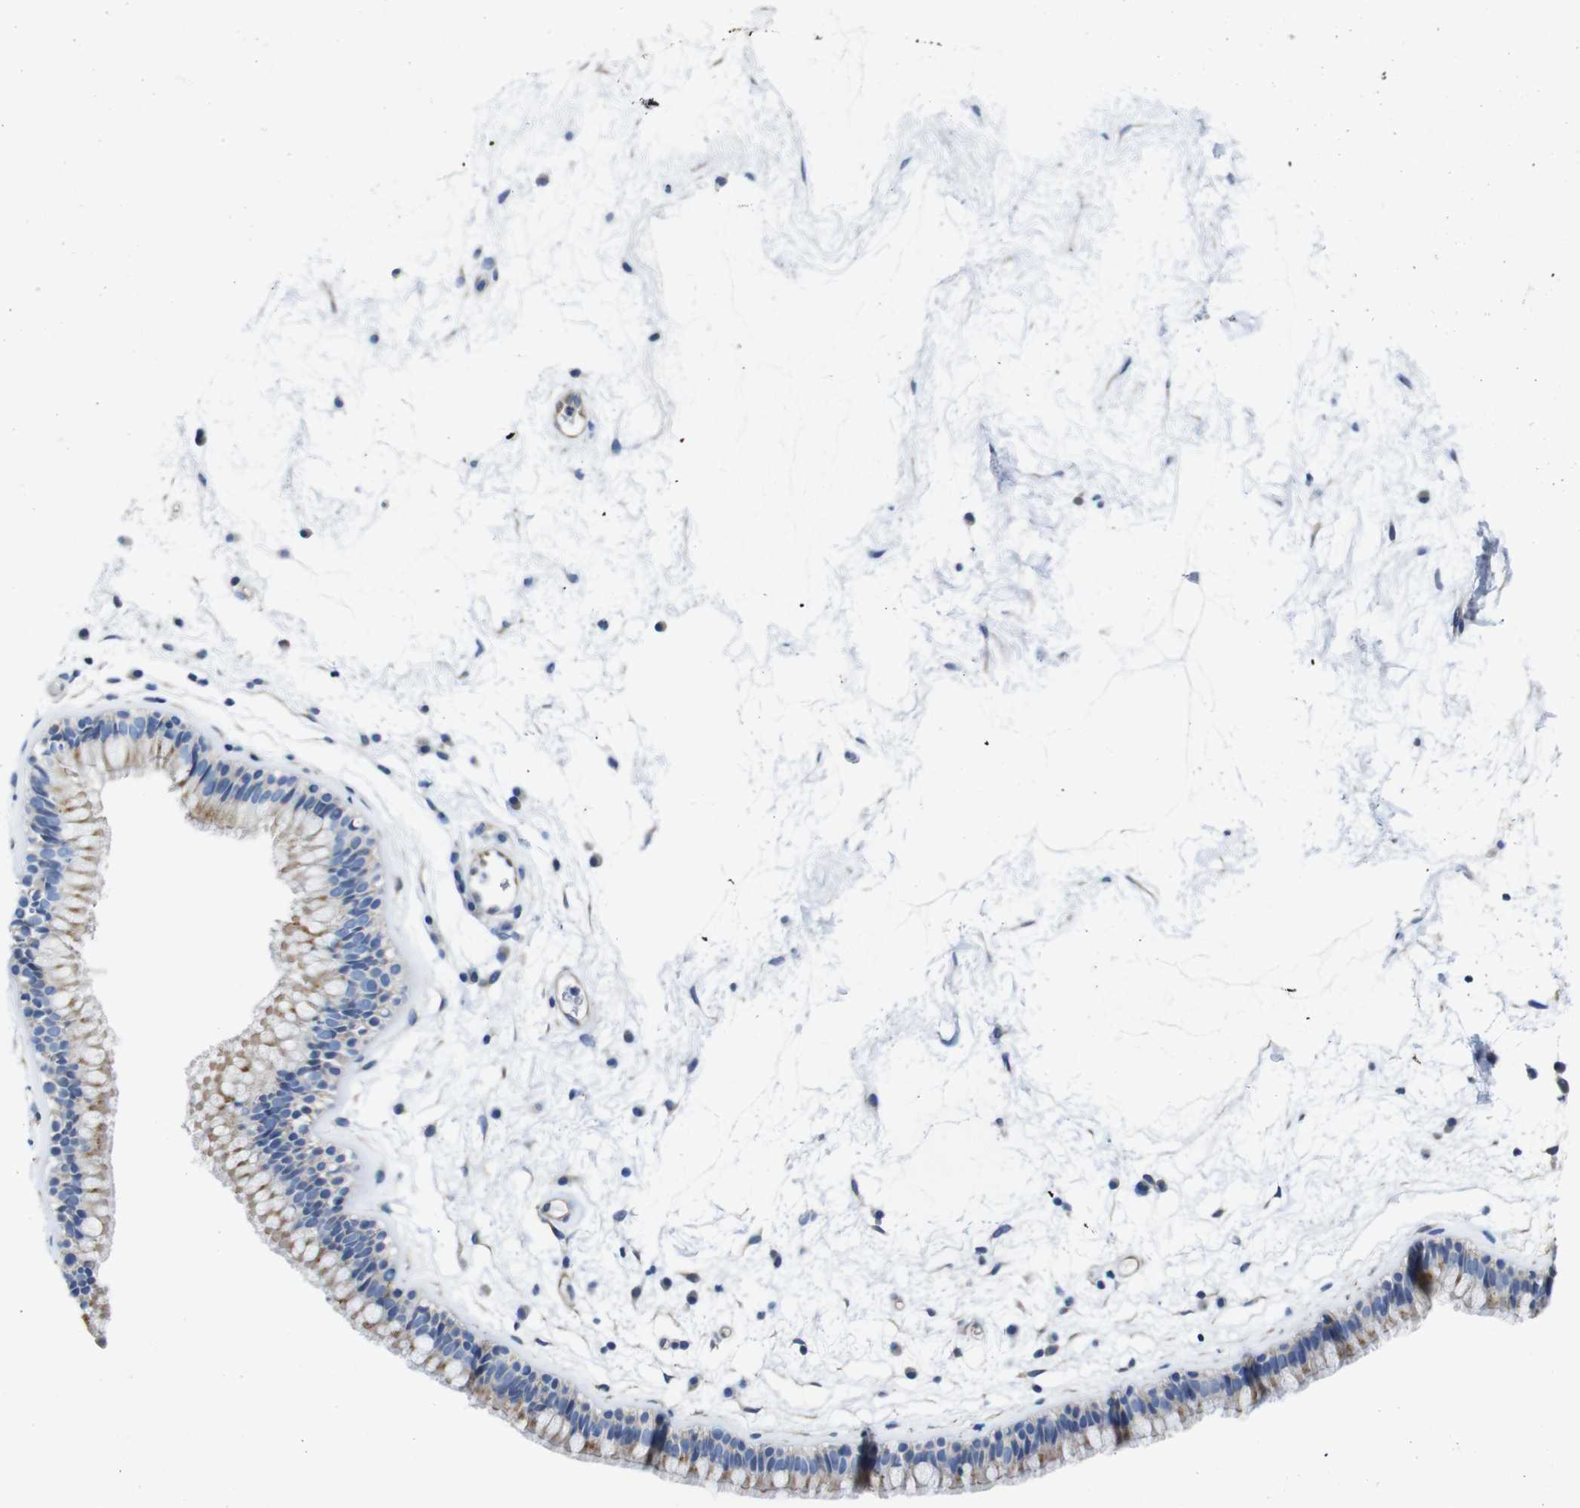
{"staining": {"intensity": "moderate", "quantity": "25%-75%", "location": "cytoplasmic/membranous"}, "tissue": "nasopharynx", "cell_type": "Respiratory epithelial cells", "image_type": "normal", "snomed": [{"axis": "morphology", "description": "Normal tissue, NOS"}, {"axis": "morphology", "description": "Inflammation, NOS"}, {"axis": "topography", "description": "Nasopharynx"}], "caption": "Immunohistochemical staining of benign human nasopharynx shows 25%-75% levels of moderate cytoplasmic/membranous protein expression in about 25%-75% of respiratory epithelial cells. The protein of interest is stained brown, and the nuclei are stained in blue (DAB (3,3'-diaminobenzidine) IHC with brightfield microscopy, high magnification).", "gene": "PDCD1LG2", "patient": {"sex": "male", "age": 48}}